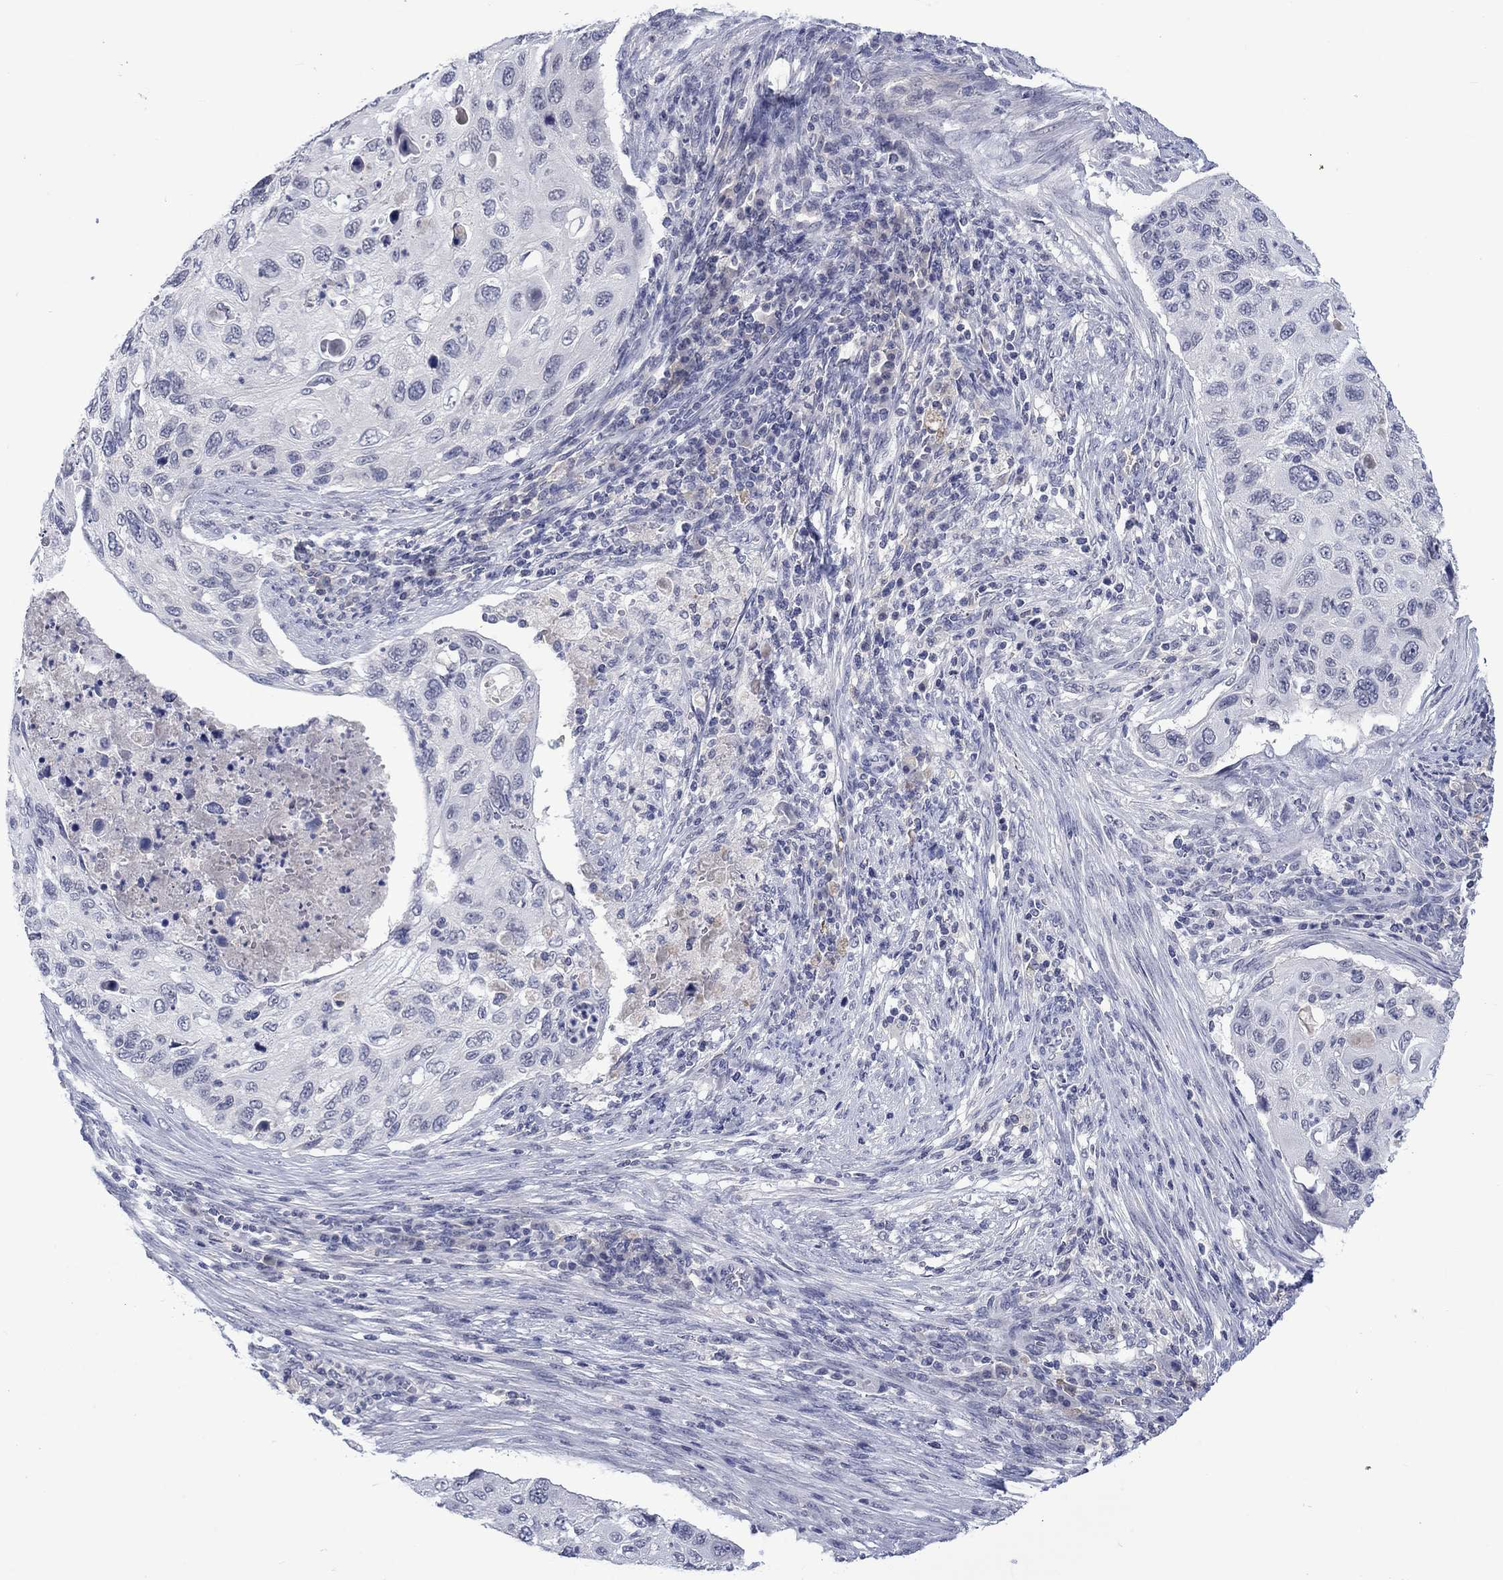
{"staining": {"intensity": "negative", "quantity": "none", "location": "none"}, "tissue": "cervical cancer", "cell_type": "Tumor cells", "image_type": "cancer", "snomed": [{"axis": "morphology", "description": "Squamous cell carcinoma, NOS"}, {"axis": "topography", "description": "Cervix"}], "caption": "IHC photomicrograph of neoplastic tissue: cervical cancer (squamous cell carcinoma) stained with DAB exhibits no significant protein expression in tumor cells. (Brightfield microscopy of DAB immunohistochemistry (IHC) at high magnification).", "gene": "NSMF", "patient": {"sex": "female", "age": 70}}